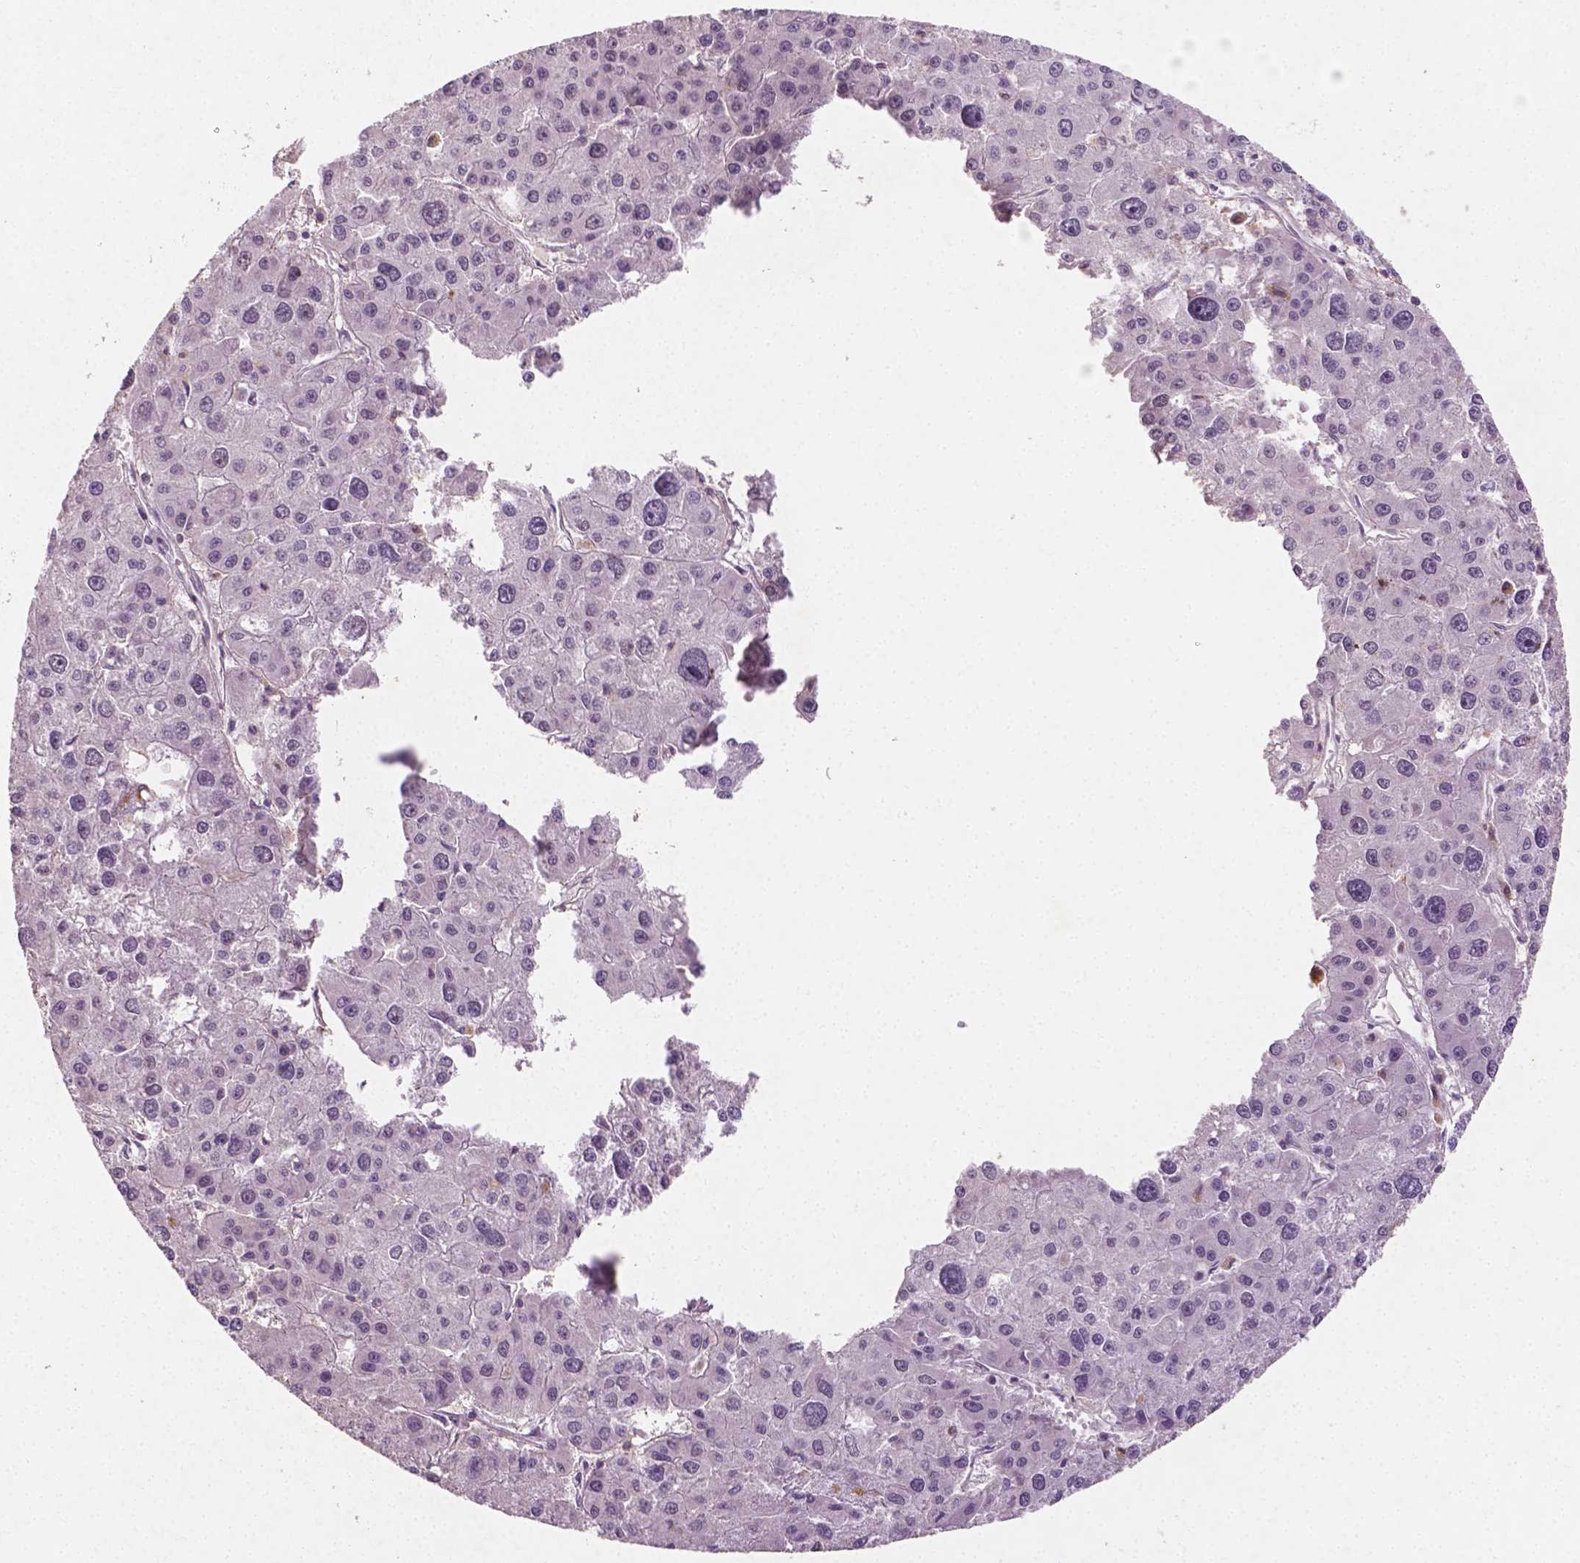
{"staining": {"intensity": "negative", "quantity": "none", "location": "none"}, "tissue": "liver cancer", "cell_type": "Tumor cells", "image_type": "cancer", "snomed": [{"axis": "morphology", "description": "Carcinoma, Hepatocellular, NOS"}, {"axis": "topography", "description": "Liver"}], "caption": "Hepatocellular carcinoma (liver) was stained to show a protein in brown. There is no significant positivity in tumor cells.", "gene": "DLG2", "patient": {"sex": "male", "age": 73}}